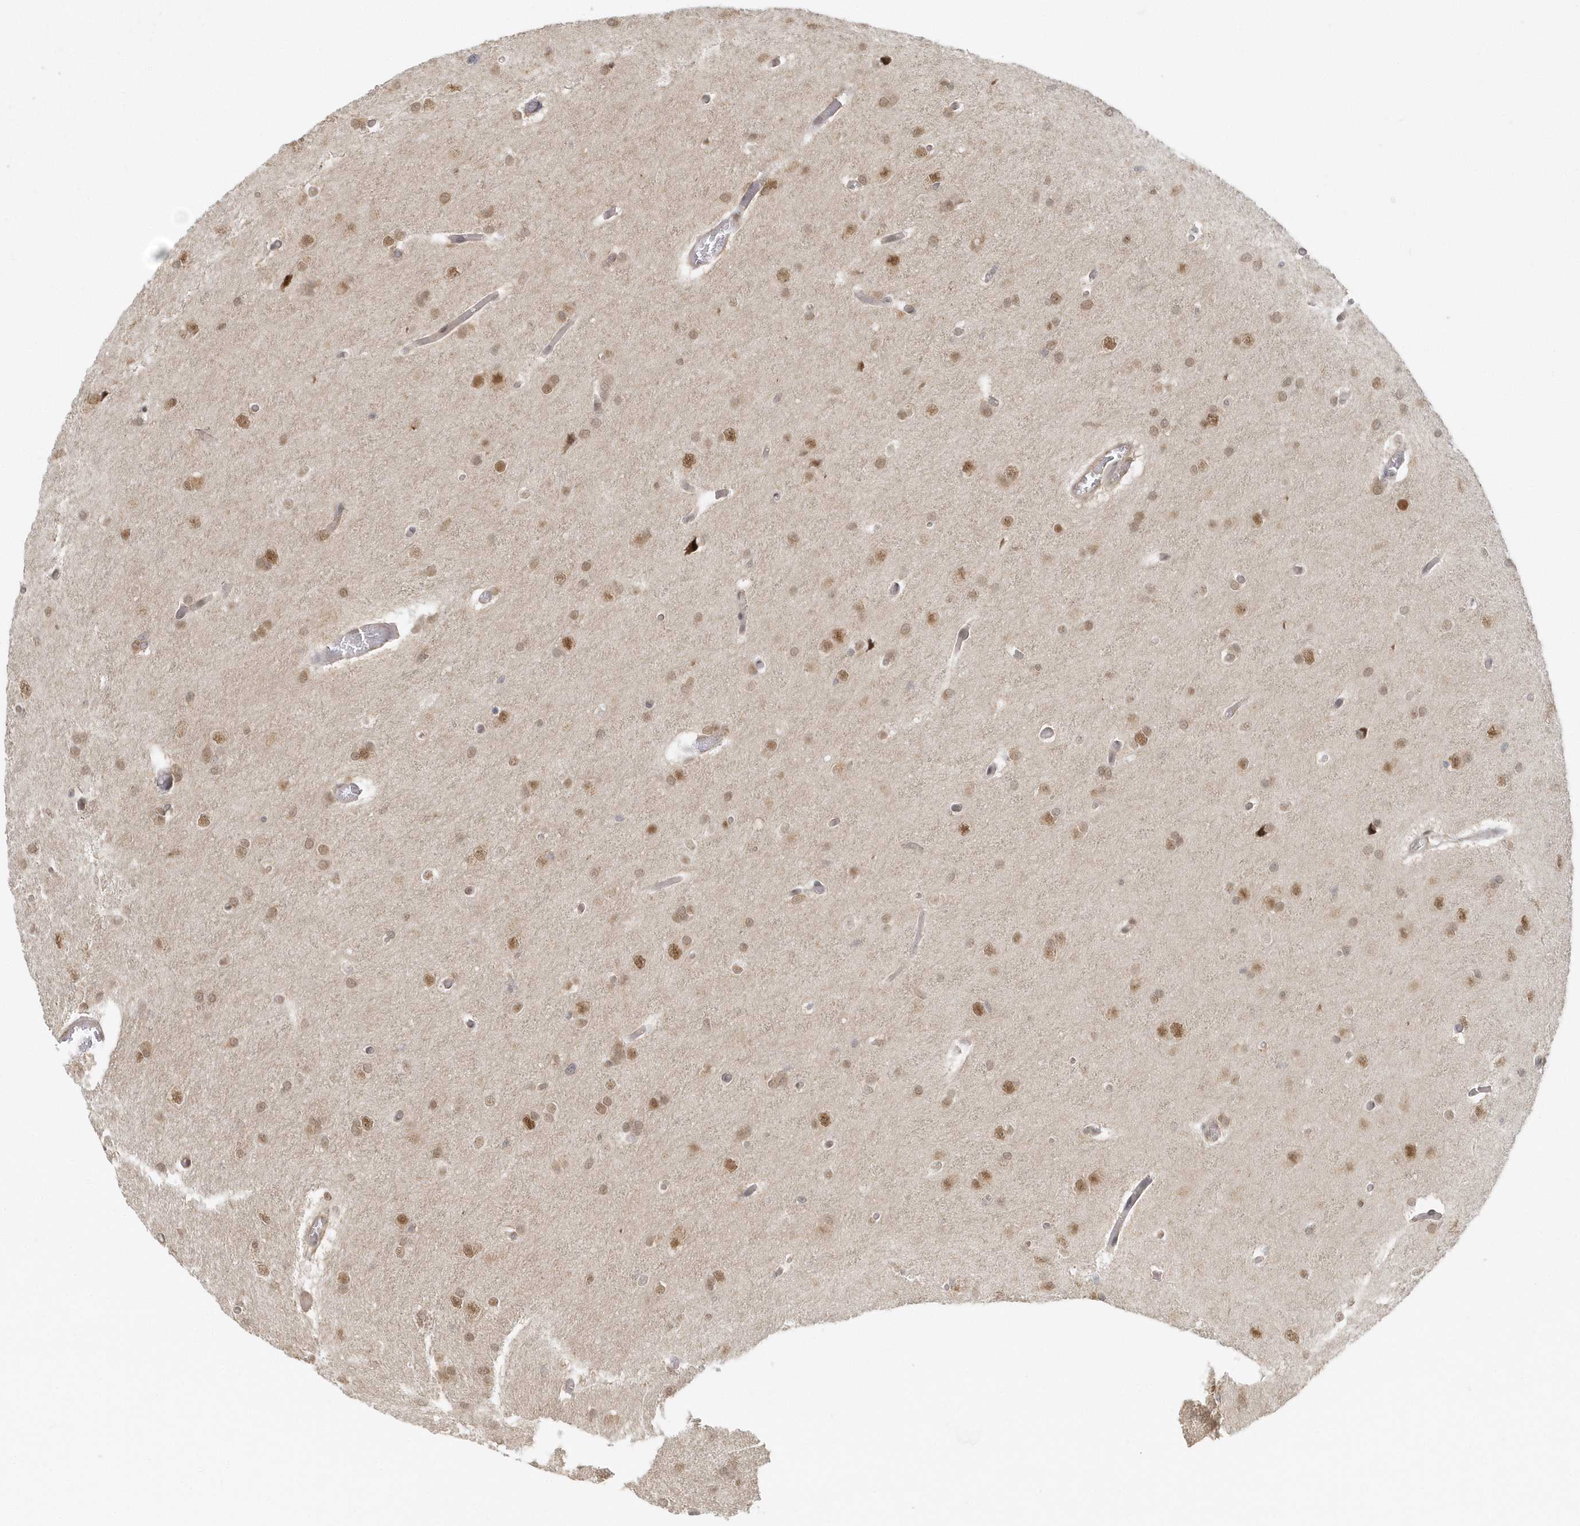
{"staining": {"intensity": "moderate", "quantity": ">75%", "location": "nuclear"}, "tissue": "glioma", "cell_type": "Tumor cells", "image_type": "cancer", "snomed": [{"axis": "morphology", "description": "Glioma, malignant, High grade"}, {"axis": "topography", "description": "Cerebral cortex"}], "caption": "Glioma tissue displays moderate nuclear expression in approximately >75% of tumor cells", "gene": "PSMD6", "patient": {"sex": "female", "age": 36}}